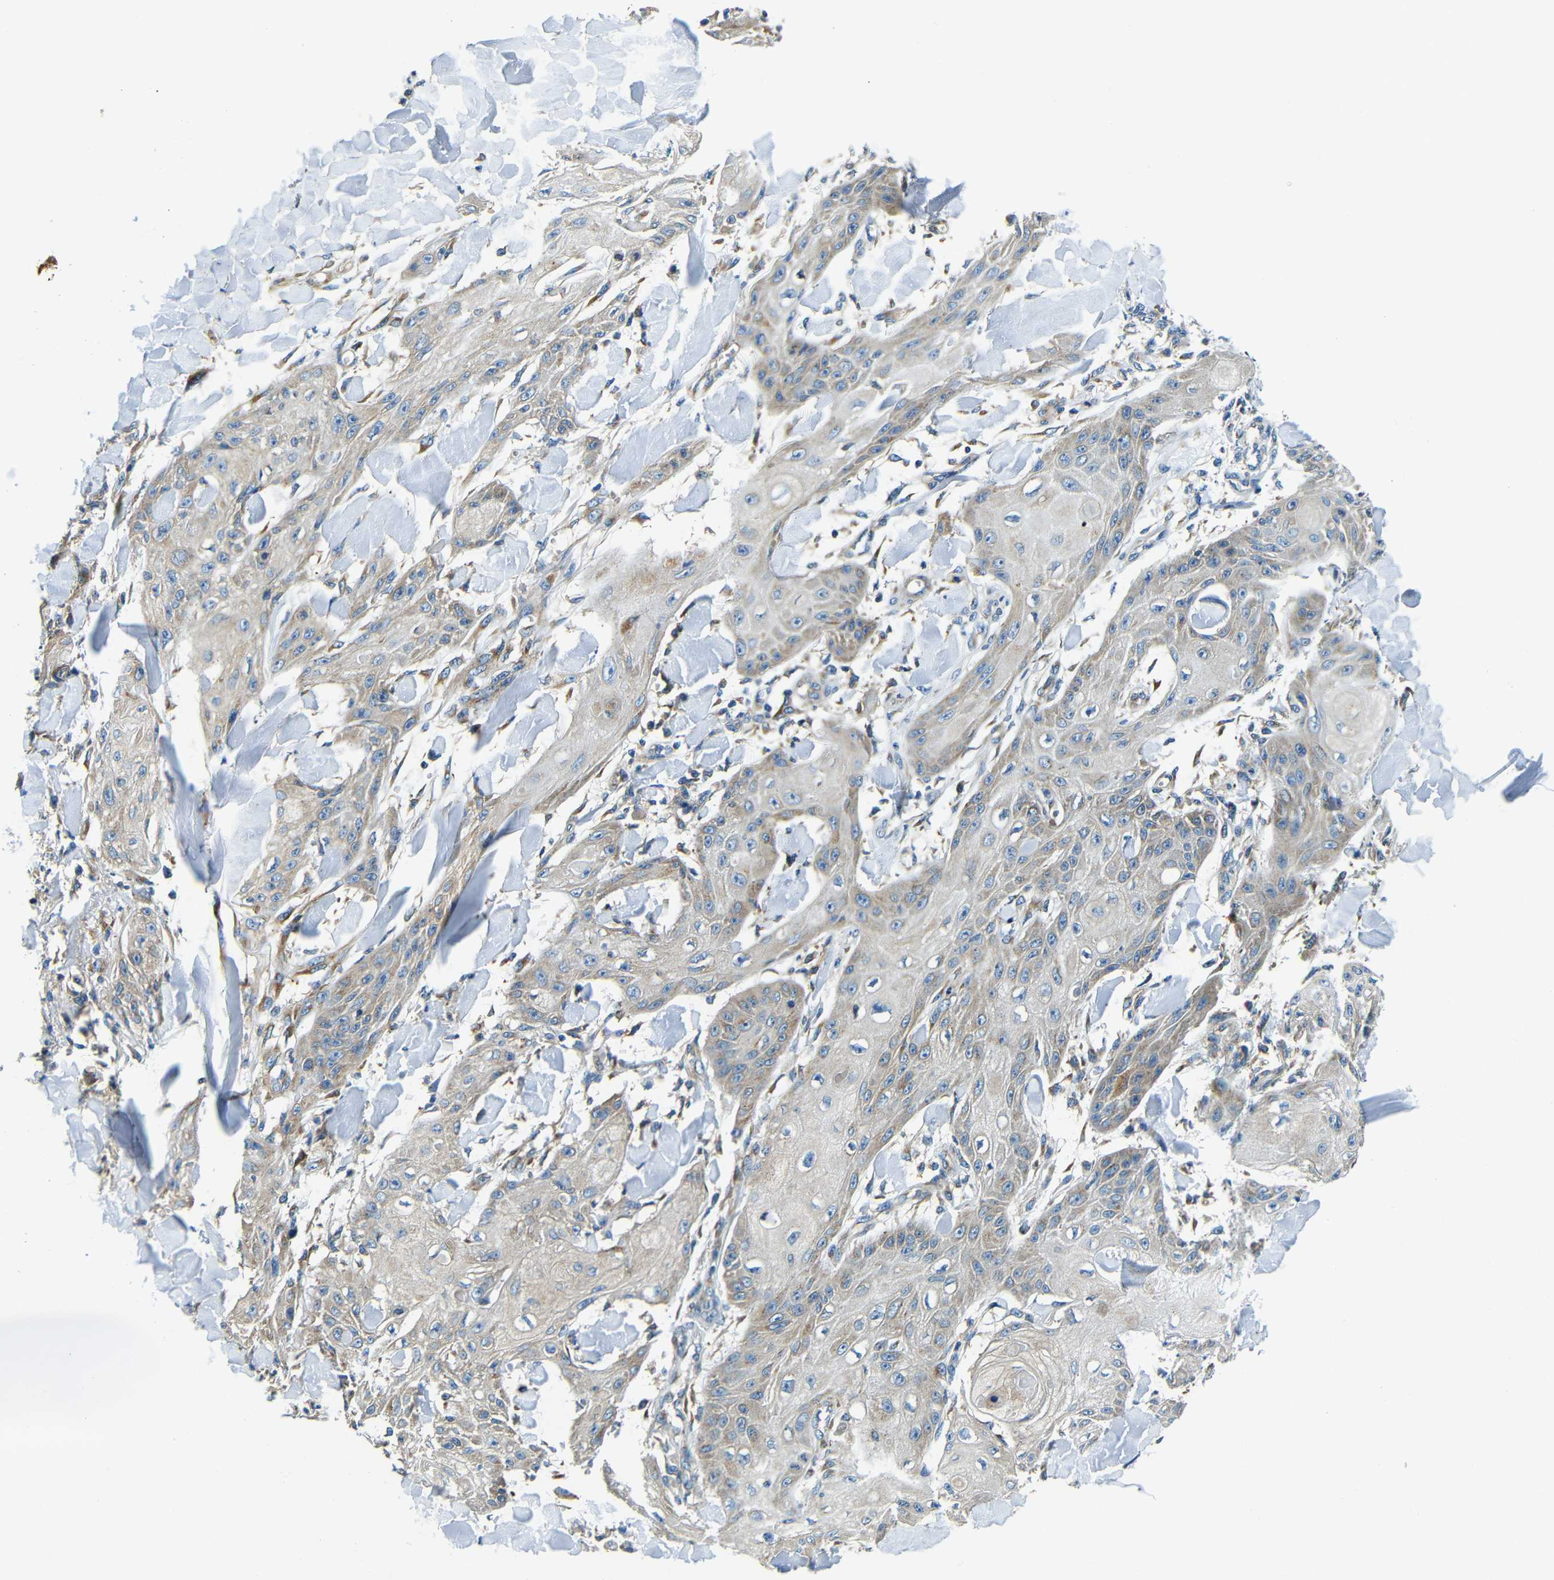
{"staining": {"intensity": "weak", "quantity": ">75%", "location": "cytoplasmic/membranous"}, "tissue": "skin cancer", "cell_type": "Tumor cells", "image_type": "cancer", "snomed": [{"axis": "morphology", "description": "Squamous cell carcinoma, NOS"}, {"axis": "topography", "description": "Skin"}], "caption": "This micrograph displays immunohistochemistry (IHC) staining of human skin squamous cell carcinoma, with low weak cytoplasmic/membranous staining in about >75% of tumor cells.", "gene": "USO1", "patient": {"sex": "male", "age": 74}}